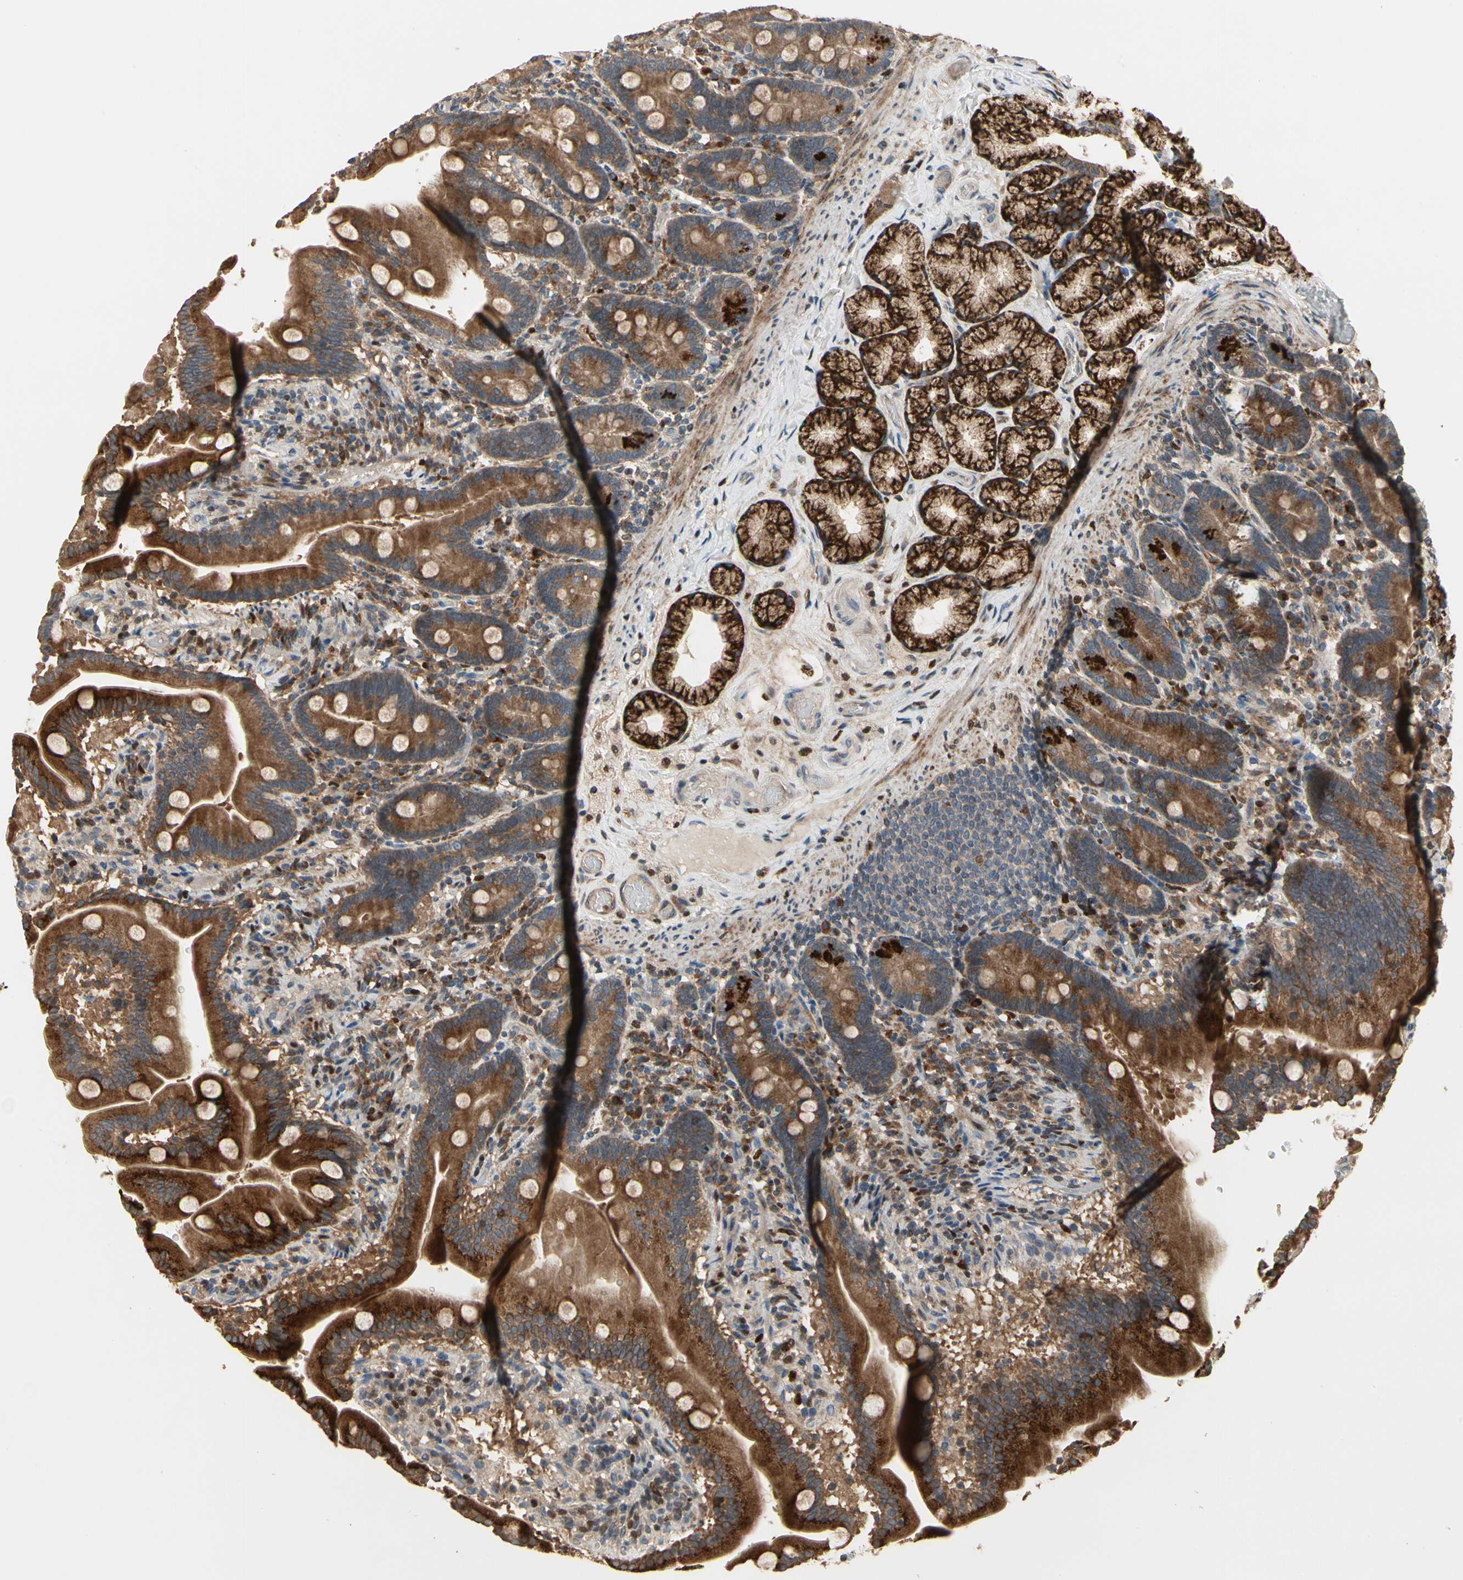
{"staining": {"intensity": "strong", "quantity": ">75%", "location": "cytoplasmic/membranous"}, "tissue": "duodenum", "cell_type": "Glandular cells", "image_type": "normal", "snomed": [{"axis": "morphology", "description": "Normal tissue, NOS"}, {"axis": "topography", "description": "Duodenum"}], "caption": "This is an image of immunohistochemistry (IHC) staining of benign duodenum, which shows strong staining in the cytoplasmic/membranous of glandular cells.", "gene": "CGREF1", "patient": {"sex": "male", "age": 54}}